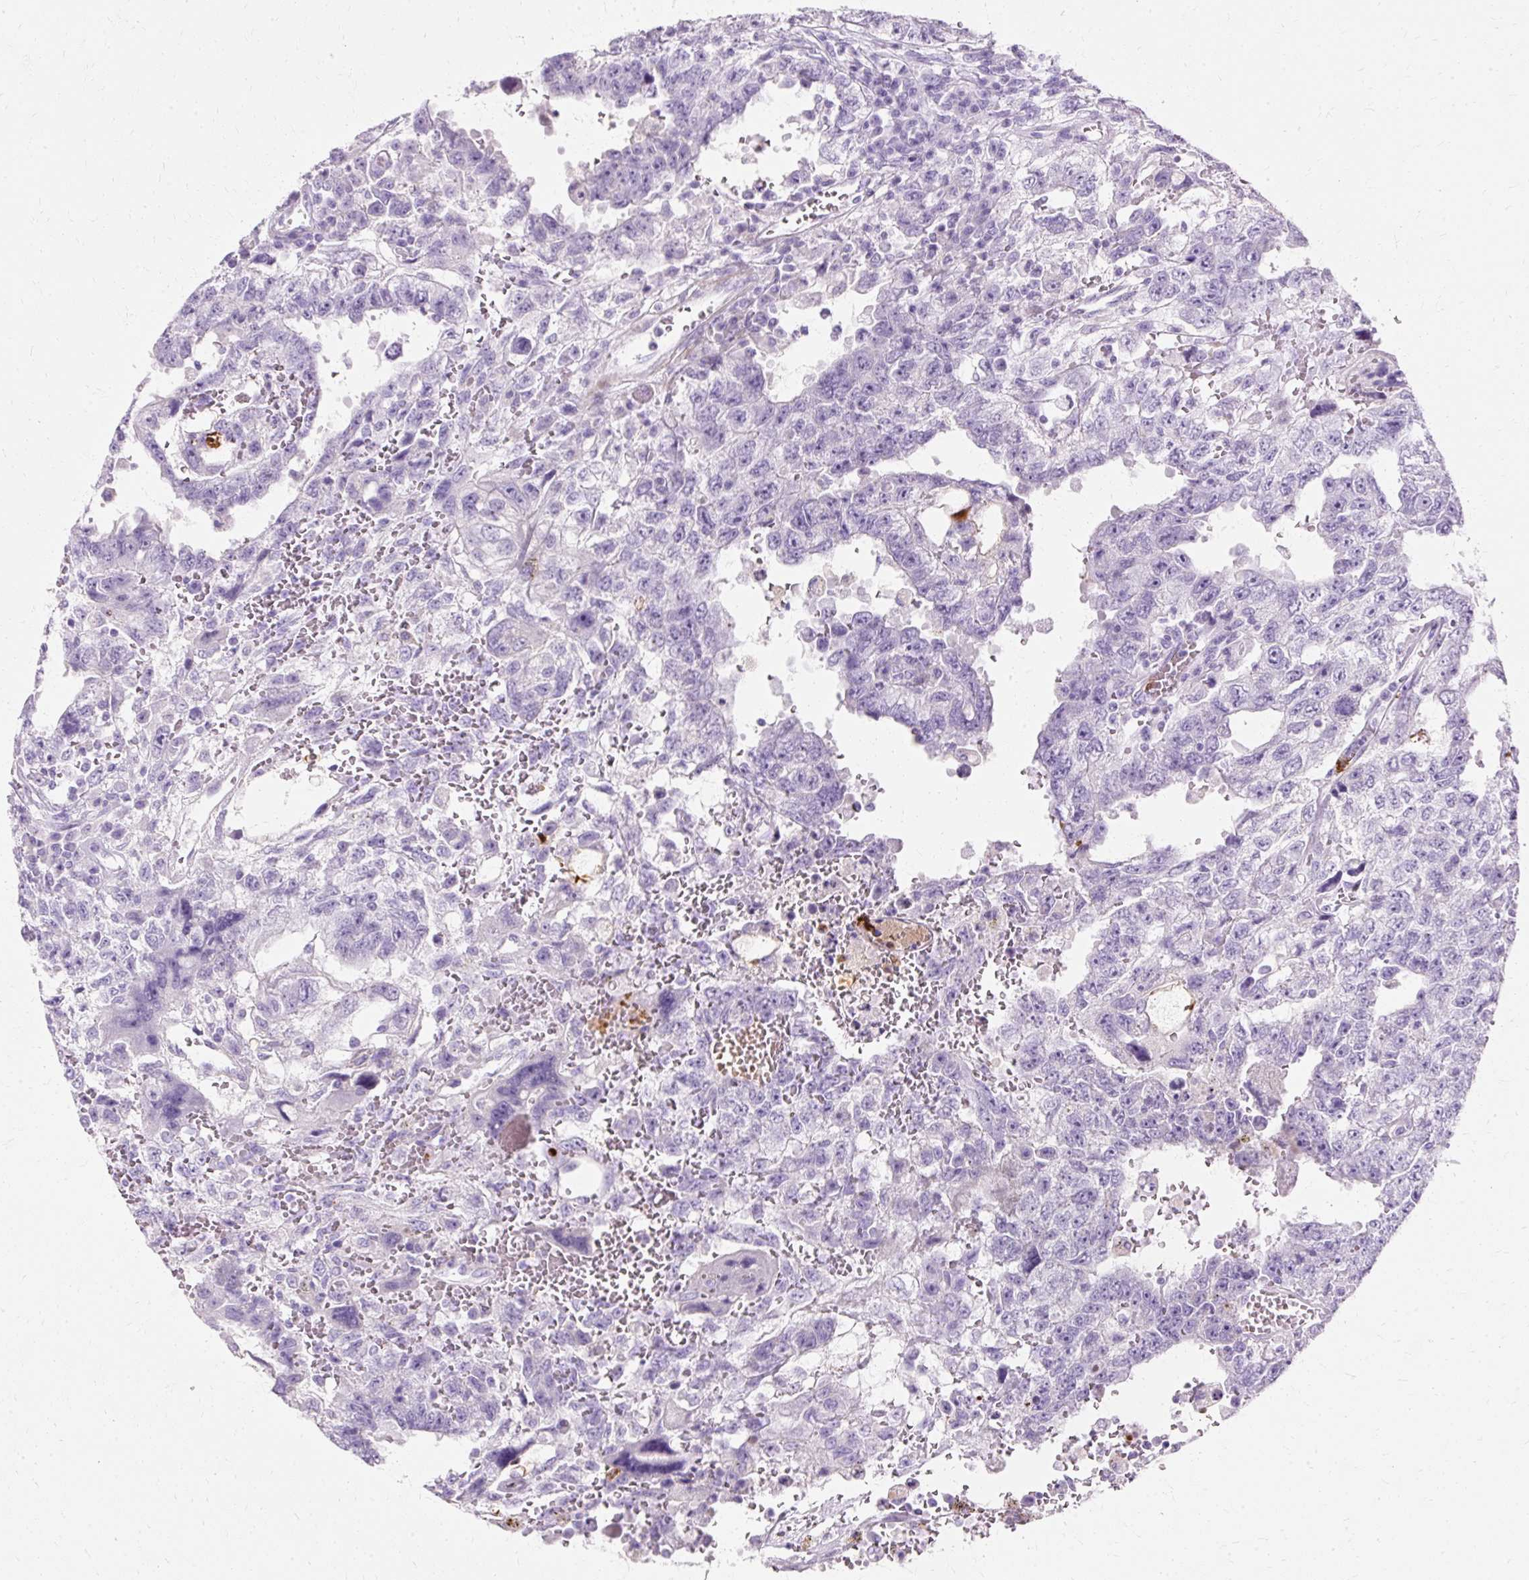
{"staining": {"intensity": "negative", "quantity": "none", "location": "none"}, "tissue": "testis cancer", "cell_type": "Tumor cells", "image_type": "cancer", "snomed": [{"axis": "morphology", "description": "Carcinoma, Embryonal, NOS"}, {"axis": "topography", "description": "Testis"}], "caption": "A high-resolution image shows immunohistochemistry staining of testis cancer (embryonal carcinoma), which shows no significant staining in tumor cells.", "gene": "DEFA1", "patient": {"sex": "male", "age": 26}}